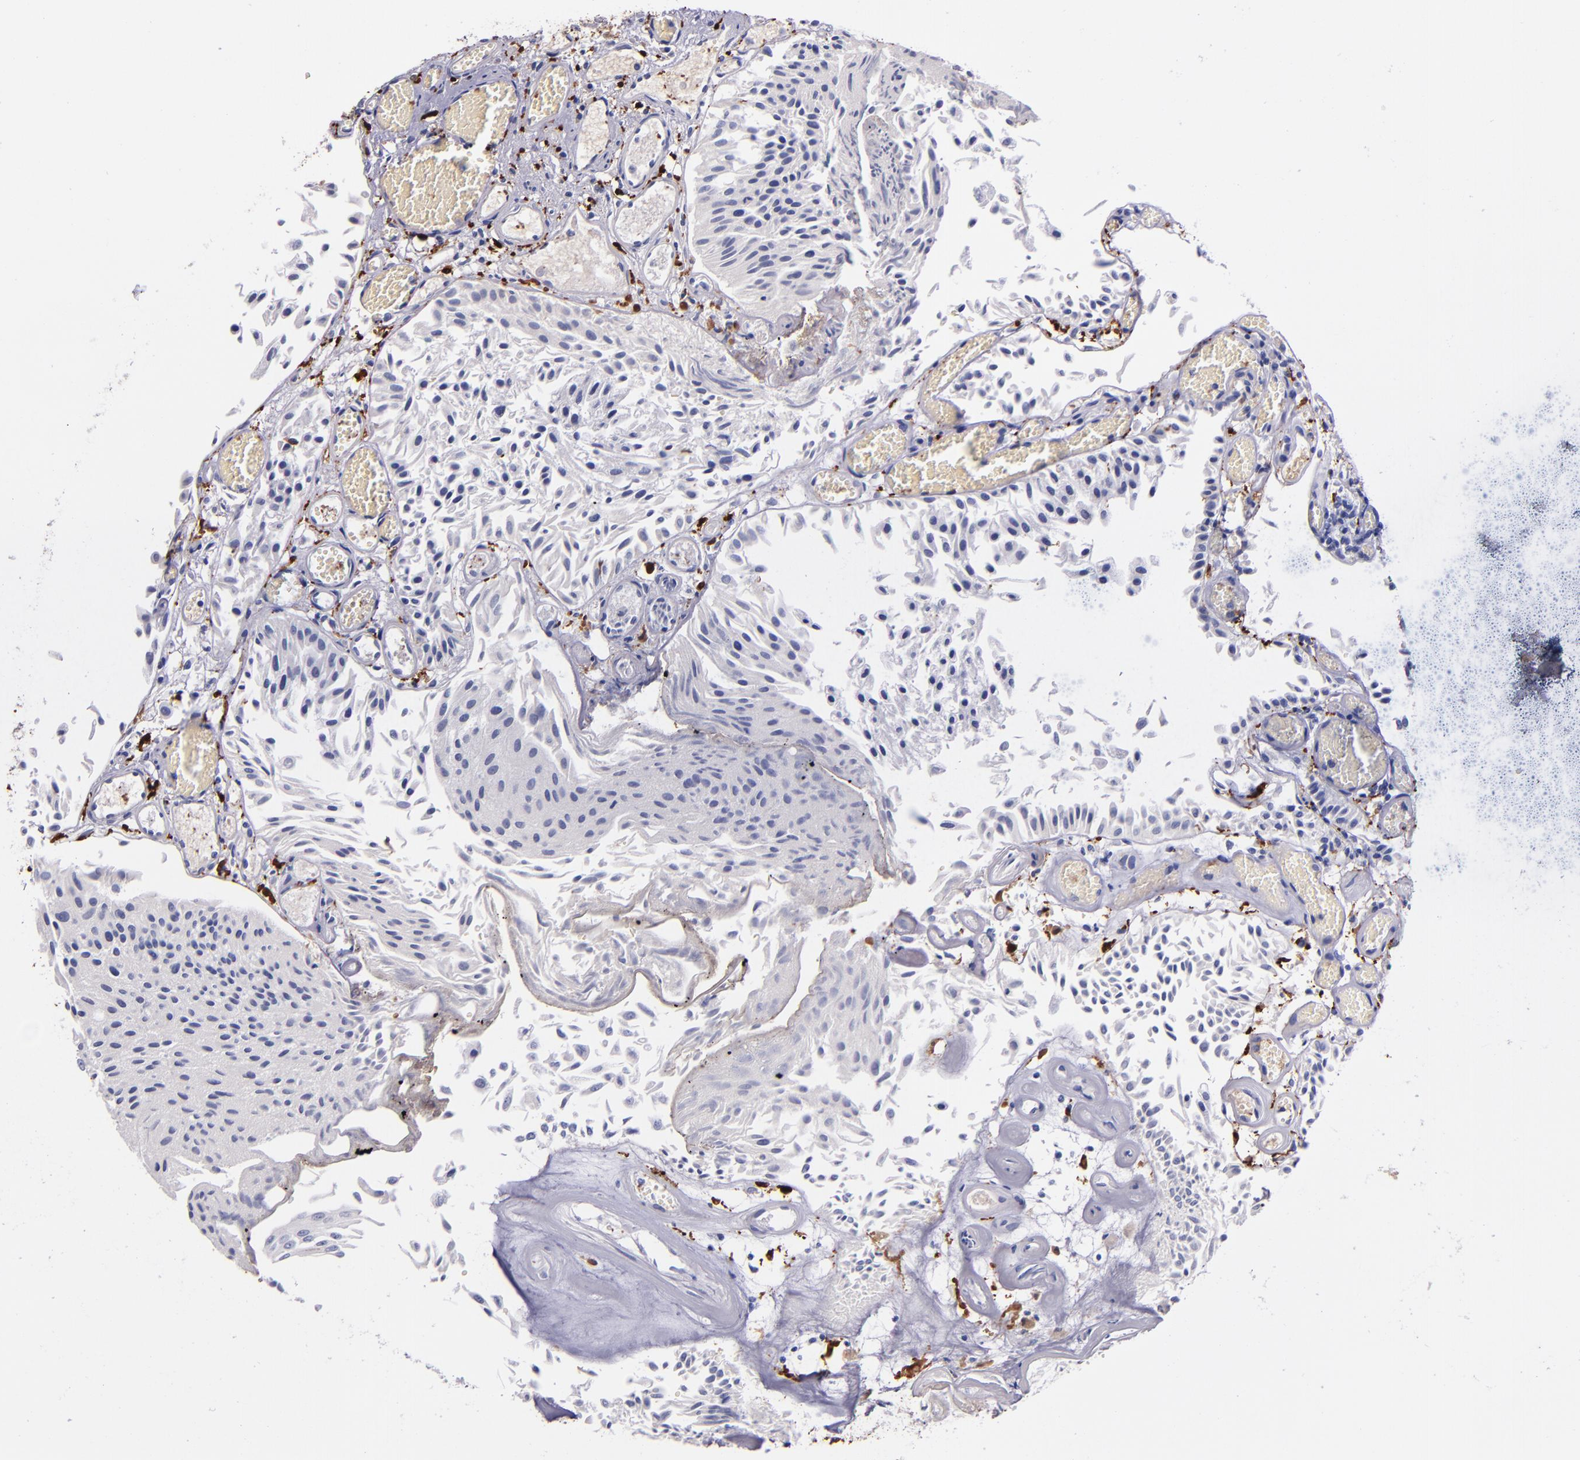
{"staining": {"intensity": "negative", "quantity": "none", "location": "none"}, "tissue": "urothelial cancer", "cell_type": "Tumor cells", "image_type": "cancer", "snomed": [{"axis": "morphology", "description": "Urothelial carcinoma, Low grade"}, {"axis": "topography", "description": "Urinary bladder"}], "caption": "This is an immunohistochemistry image of human low-grade urothelial carcinoma. There is no expression in tumor cells.", "gene": "F13A1", "patient": {"sex": "male", "age": 86}}